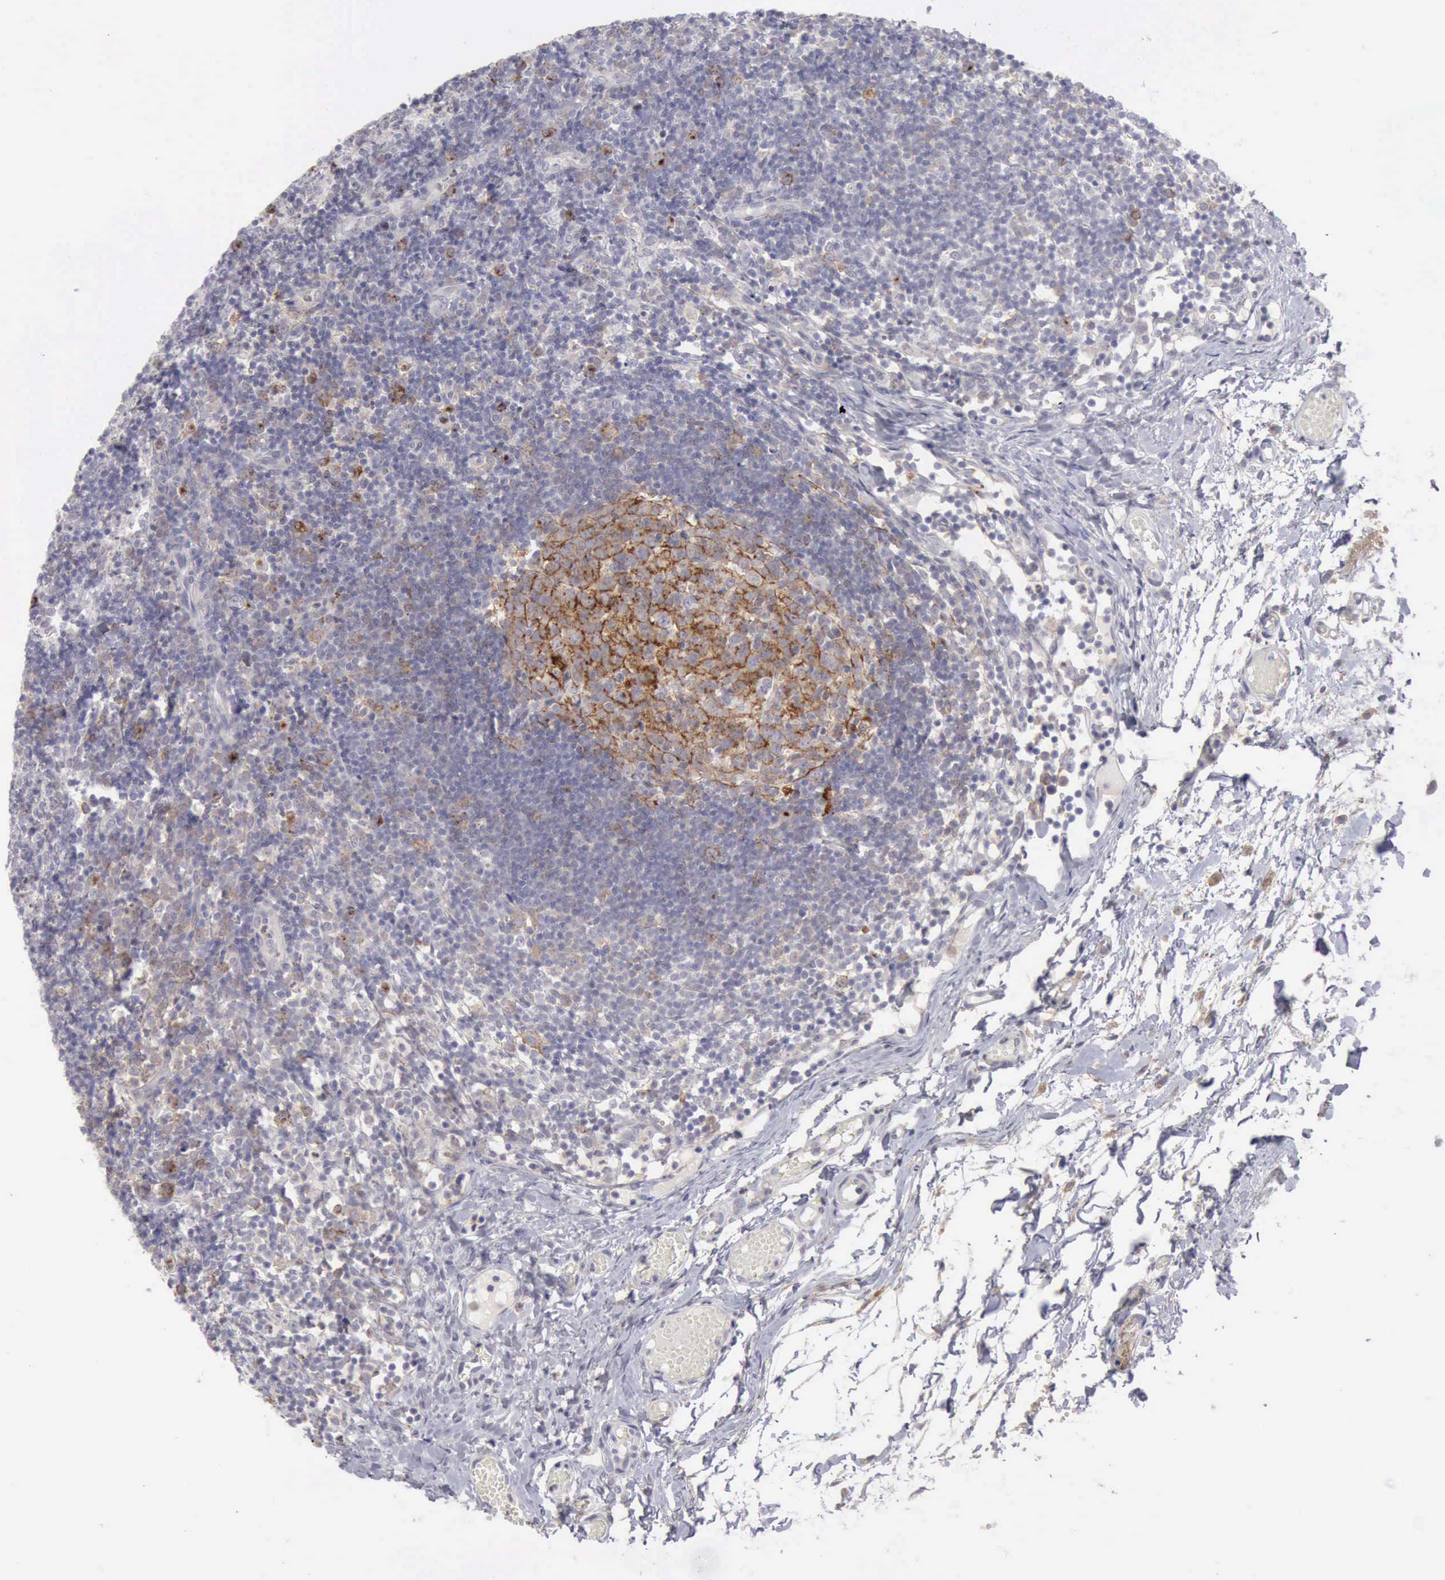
{"staining": {"intensity": "moderate", "quantity": "25%-75%", "location": "cytoplasmic/membranous"}, "tissue": "lymph node", "cell_type": "Germinal center cells", "image_type": "normal", "snomed": [{"axis": "morphology", "description": "Normal tissue, NOS"}, {"axis": "morphology", "description": "Inflammation, NOS"}, {"axis": "topography", "description": "Lymph node"}, {"axis": "topography", "description": "Salivary gland"}], "caption": "Lymph node stained for a protein shows moderate cytoplasmic/membranous positivity in germinal center cells. Using DAB (3,3'-diaminobenzidine) (brown) and hematoxylin (blue) stains, captured at high magnification using brightfield microscopy.", "gene": "TFRC", "patient": {"sex": "male", "age": 3}}